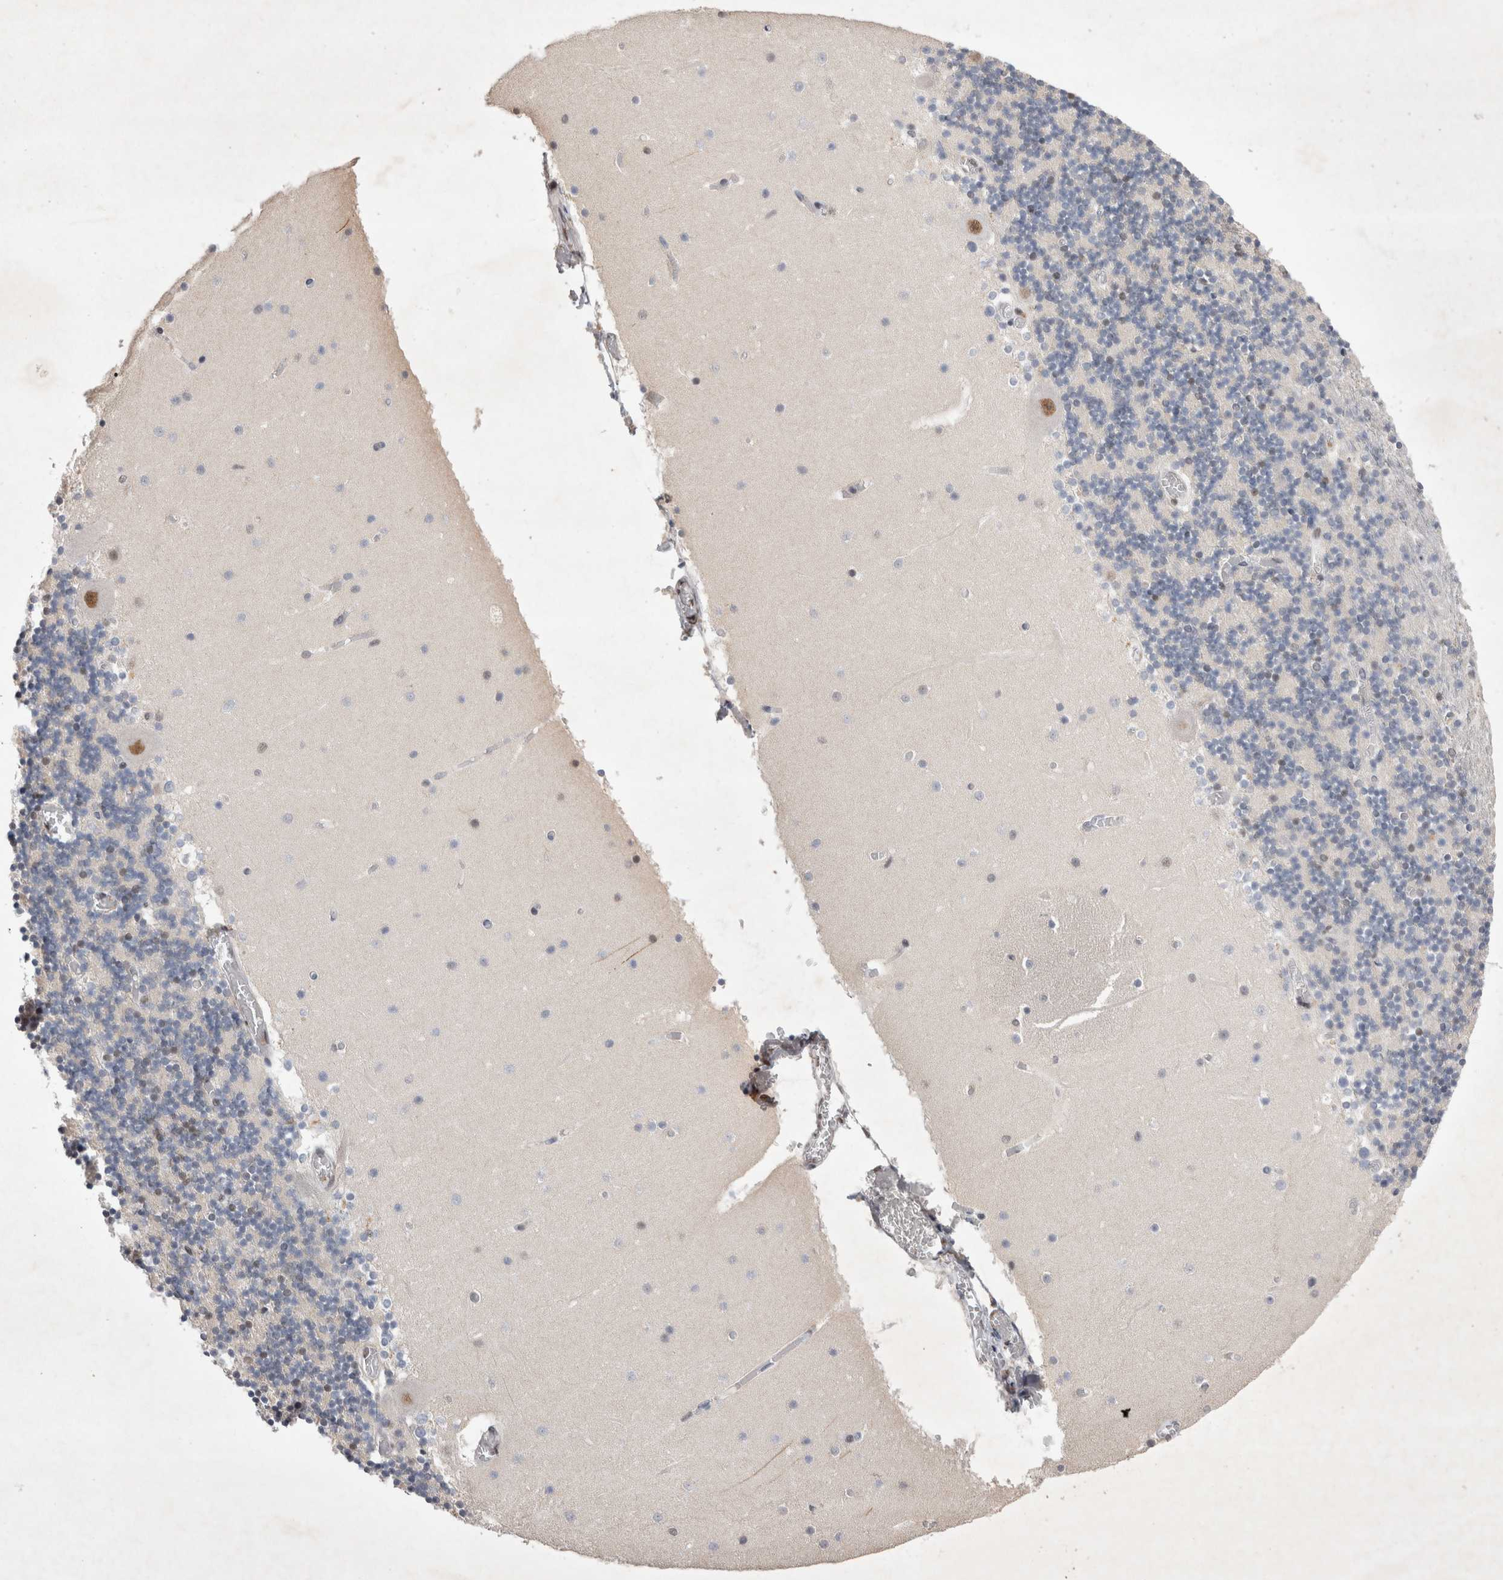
{"staining": {"intensity": "weak", "quantity": "25%-75%", "location": "nuclear"}, "tissue": "cerebellum", "cell_type": "Cells in granular layer", "image_type": "normal", "snomed": [{"axis": "morphology", "description": "Normal tissue, NOS"}, {"axis": "topography", "description": "Cerebellum"}], "caption": "Immunohistochemical staining of normal cerebellum reveals 25%-75% levels of weak nuclear protein expression in about 25%-75% of cells in granular layer. Nuclei are stained in blue.", "gene": "RBM6", "patient": {"sex": "female", "age": 28}}